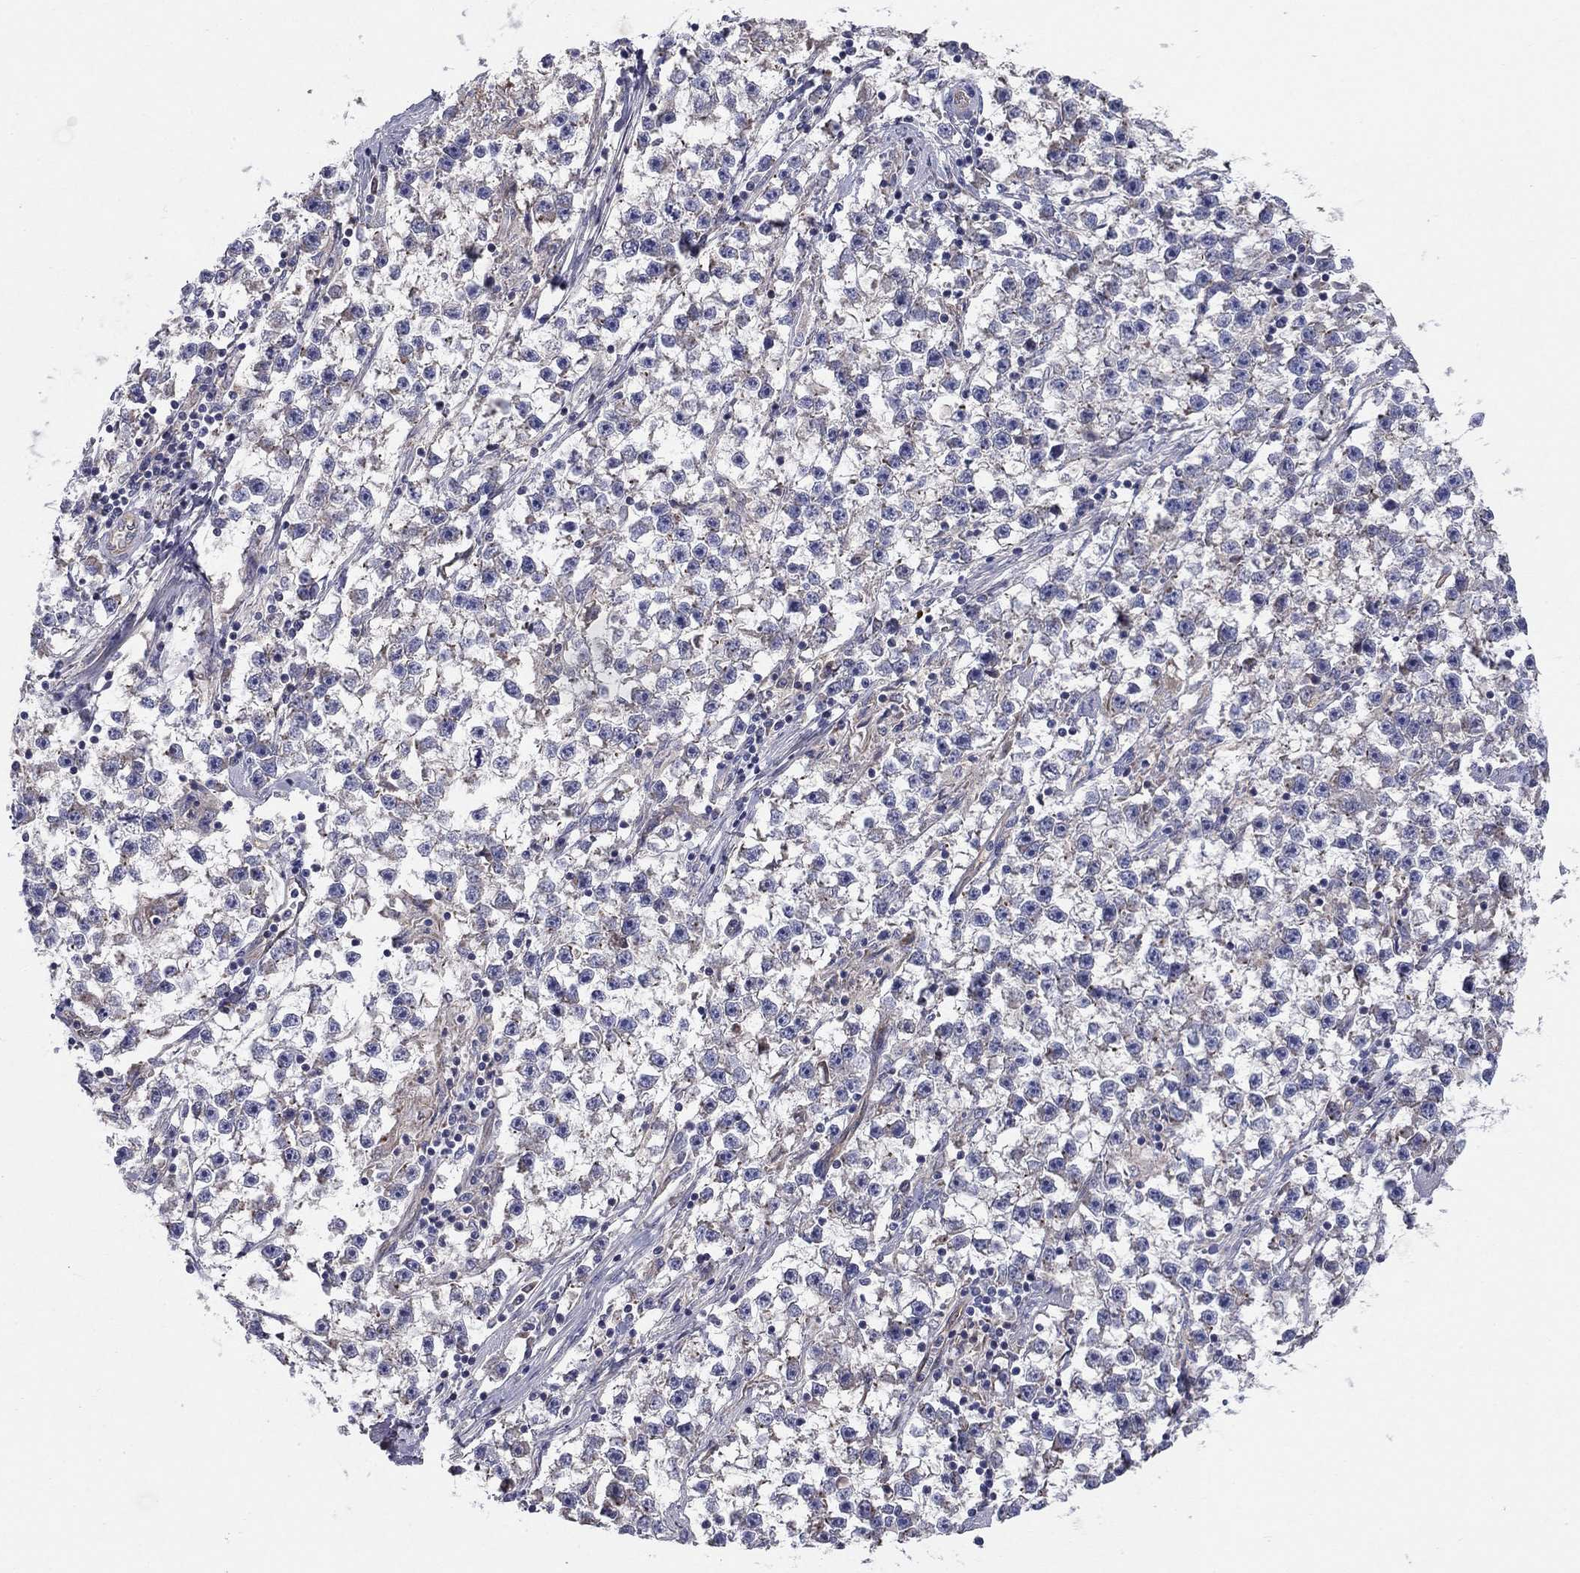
{"staining": {"intensity": "negative", "quantity": "none", "location": "none"}, "tissue": "testis cancer", "cell_type": "Tumor cells", "image_type": "cancer", "snomed": [{"axis": "morphology", "description": "Seminoma, NOS"}, {"axis": "topography", "description": "Testis"}], "caption": "Histopathology image shows no significant protein positivity in tumor cells of seminoma (testis). The staining is performed using DAB brown chromogen with nuclei counter-stained in using hematoxylin.", "gene": "EMP2", "patient": {"sex": "male", "age": 59}}